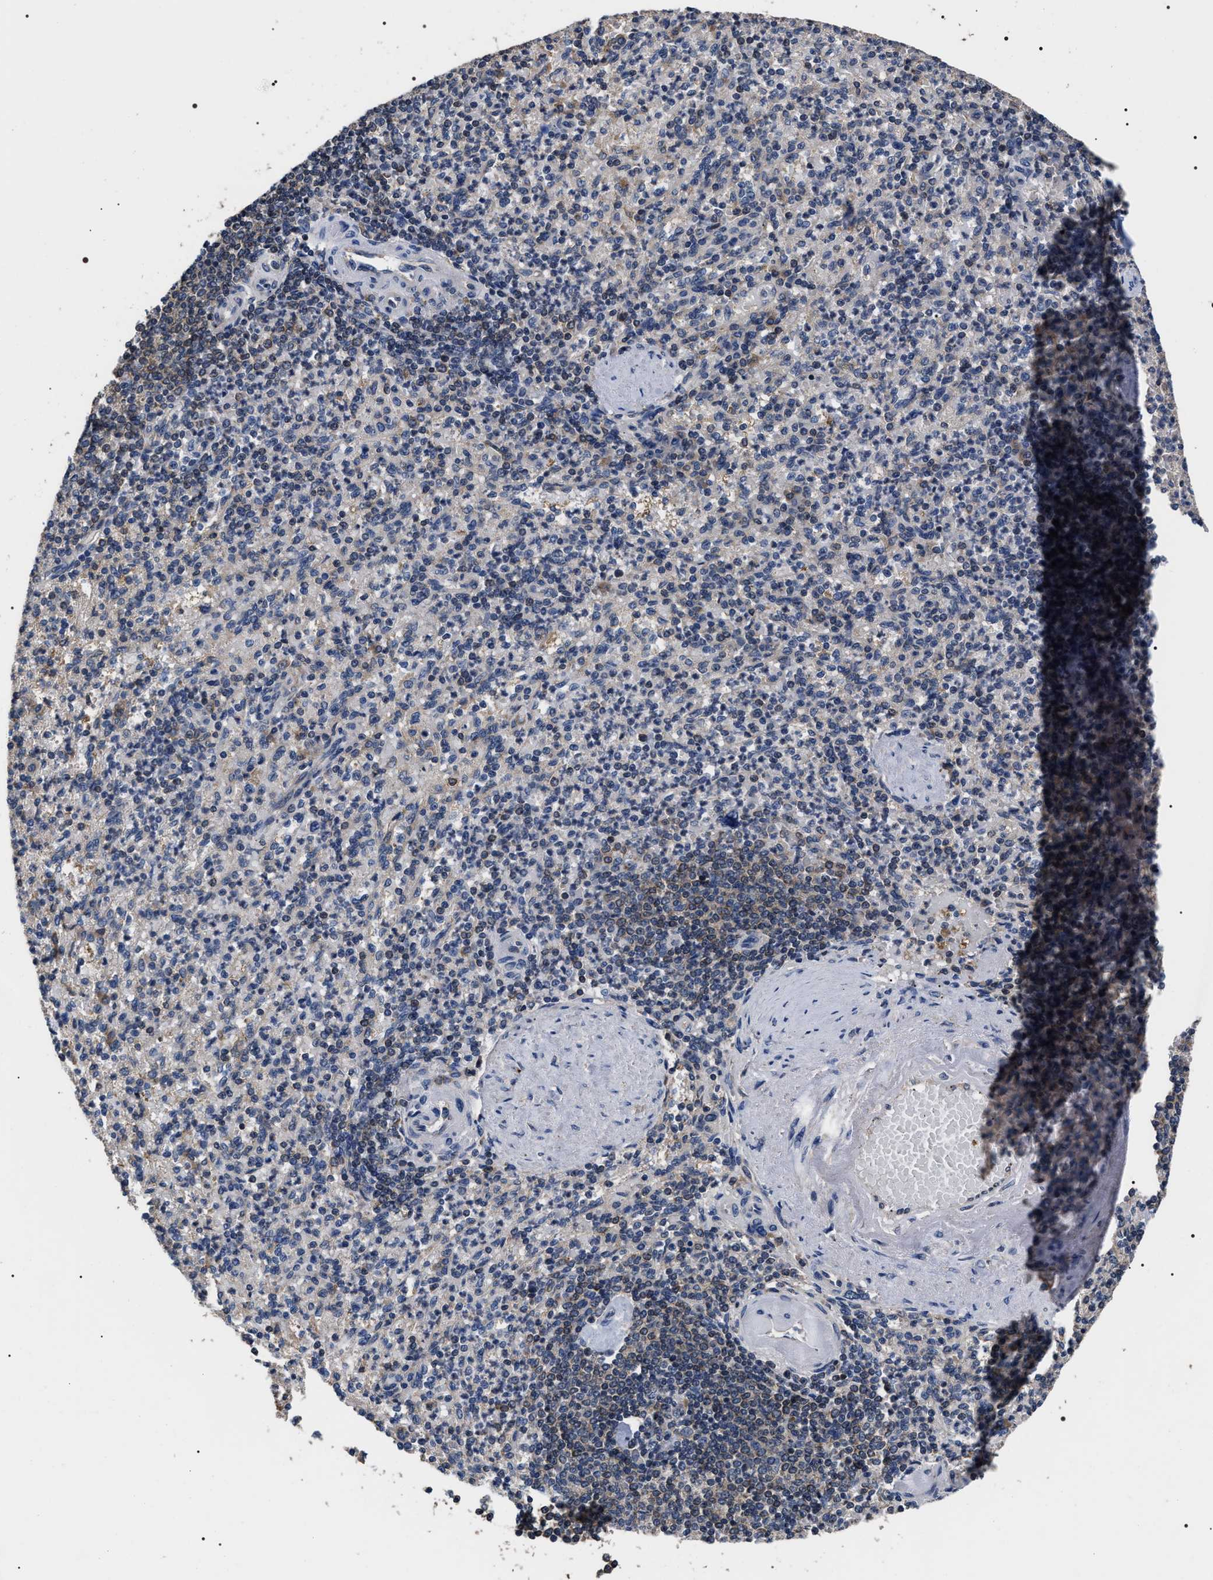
{"staining": {"intensity": "weak", "quantity": "<25%", "location": "cytoplasmic/membranous"}, "tissue": "spleen", "cell_type": "Cells in red pulp", "image_type": "normal", "snomed": [{"axis": "morphology", "description": "Normal tissue, NOS"}, {"axis": "topography", "description": "Spleen"}], "caption": "A photomicrograph of spleen stained for a protein demonstrates no brown staining in cells in red pulp. (Brightfield microscopy of DAB IHC at high magnification).", "gene": "UPF3A", "patient": {"sex": "female", "age": 74}}